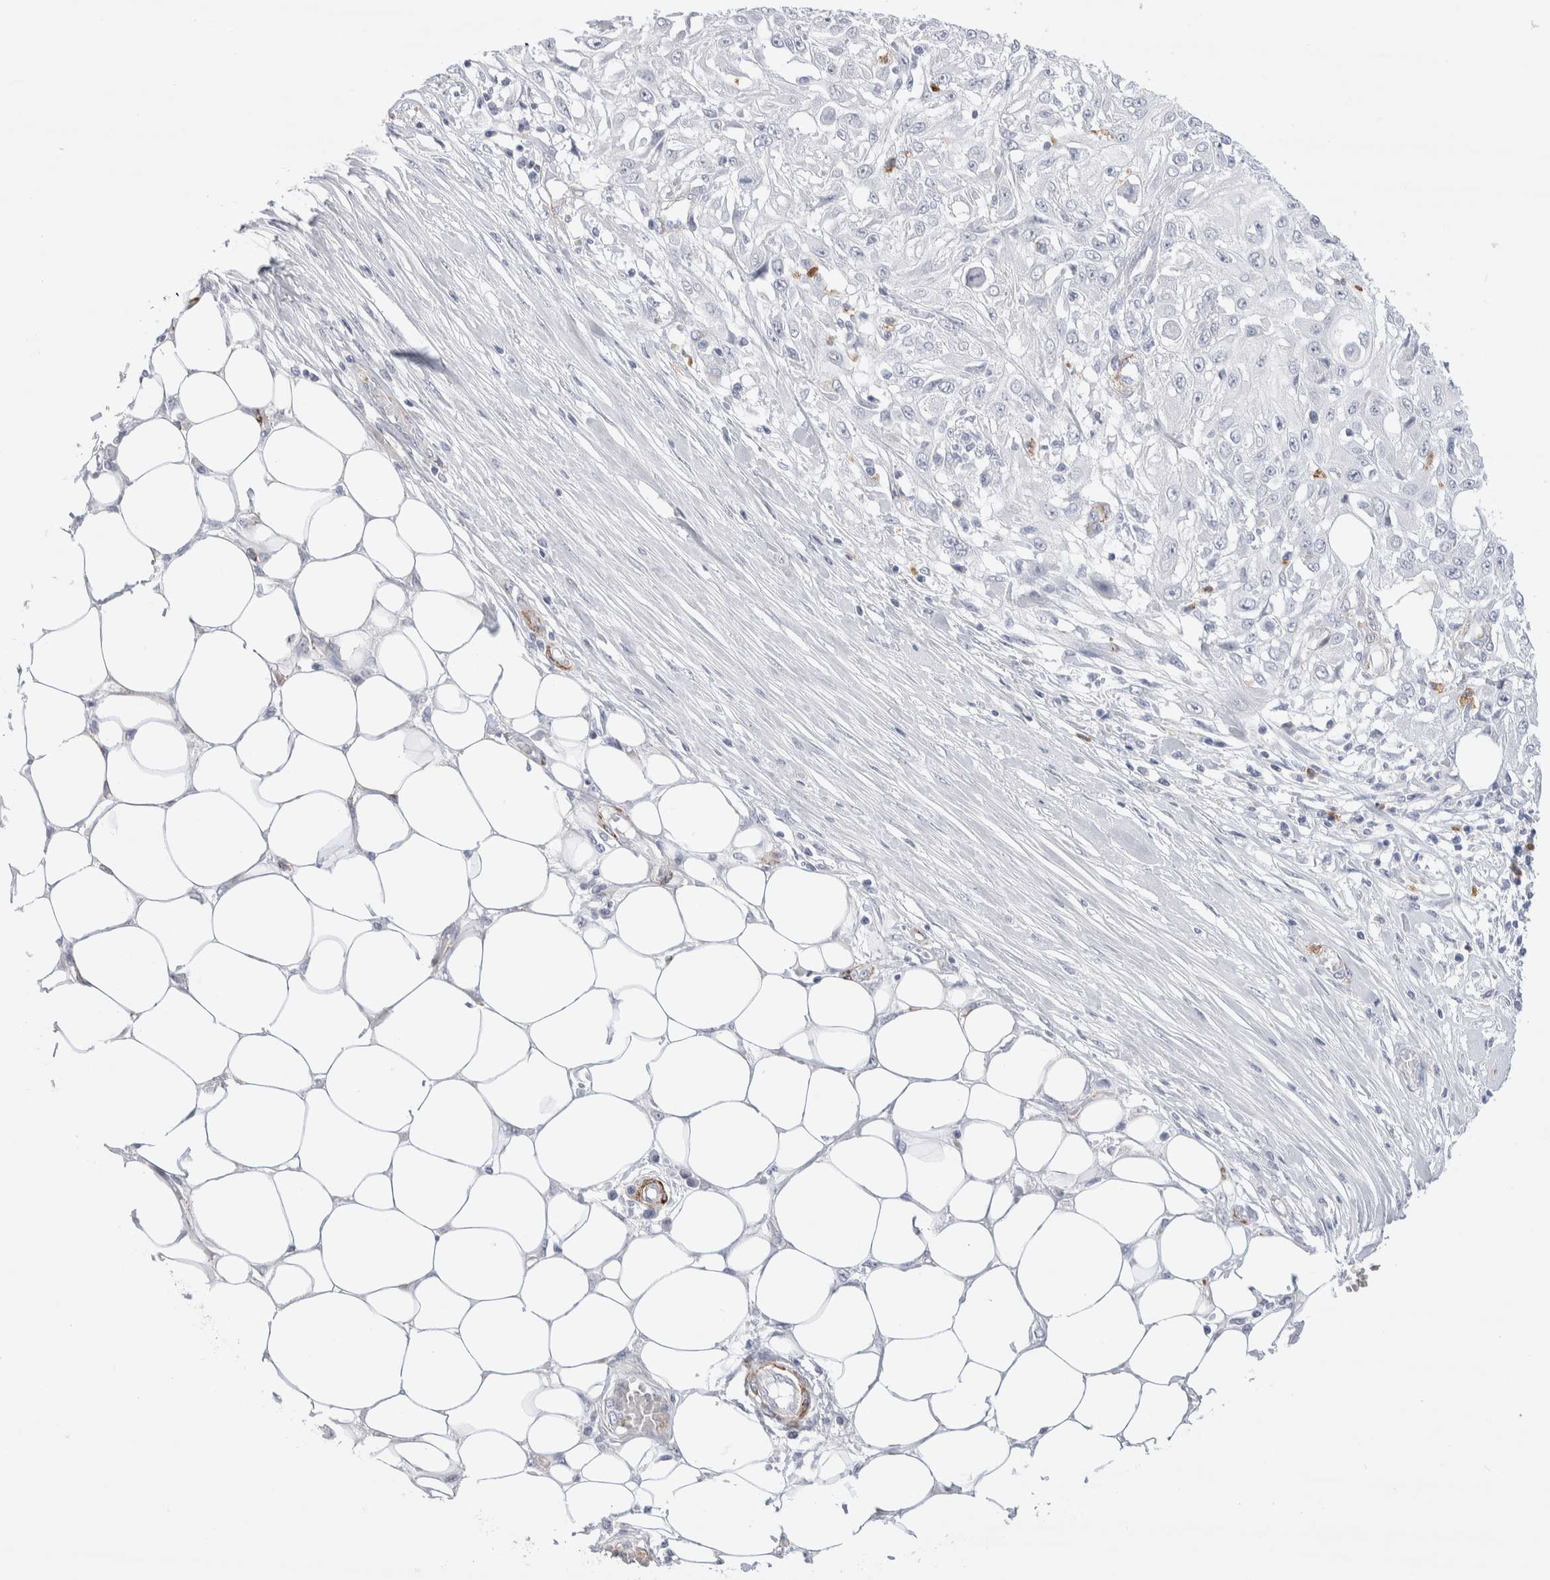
{"staining": {"intensity": "negative", "quantity": "none", "location": "none"}, "tissue": "skin cancer", "cell_type": "Tumor cells", "image_type": "cancer", "snomed": [{"axis": "morphology", "description": "Squamous cell carcinoma, NOS"}, {"axis": "morphology", "description": "Squamous cell carcinoma, metastatic, NOS"}, {"axis": "topography", "description": "Skin"}, {"axis": "topography", "description": "Lymph node"}], "caption": "Human skin squamous cell carcinoma stained for a protein using IHC shows no positivity in tumor cells.", "gene": "SEPTIN4", "patient": {"sex": "male", "age": 75}}